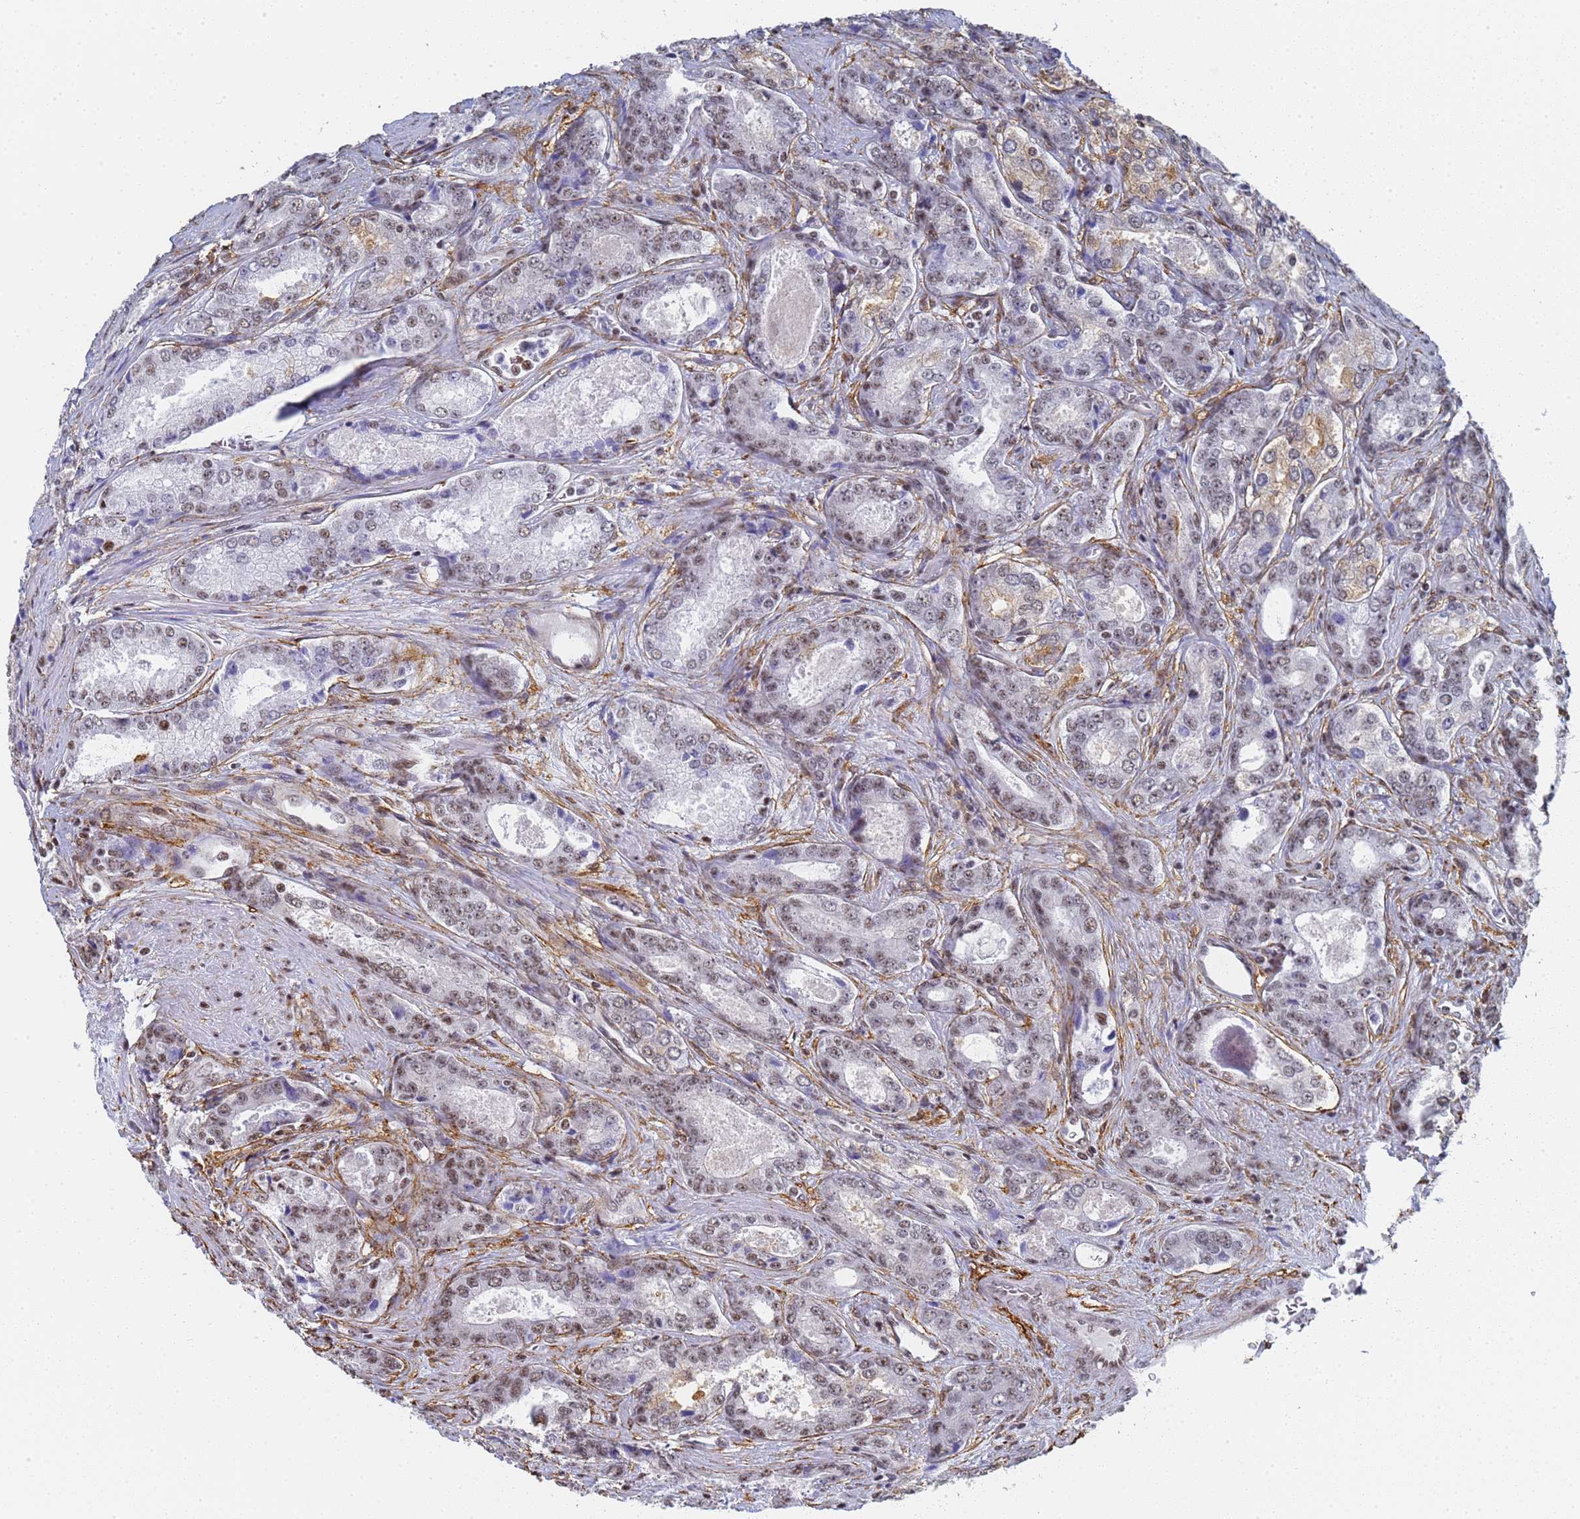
{"staining": {"intensity": "moderate", "quantity": "25%-75%", "location": "nuclear"}, "tissue": "prostate cancer", "cell_type": "Tumor cells", "image_type": "cancer", "snomed": [{"axis": "morphology", "description": "Adenocarcinoma, Low grade"}, {"axis": "topography", "description": "Prostate"}], "caption": "Prostate adenocarcinoma (low-grade) stained with a brown dye shows moderate nuclear positive positivity in about 25%-75% of tumor cells.", "gene": "PRRT4", "patient": {"sex": "male", "age": 68}}